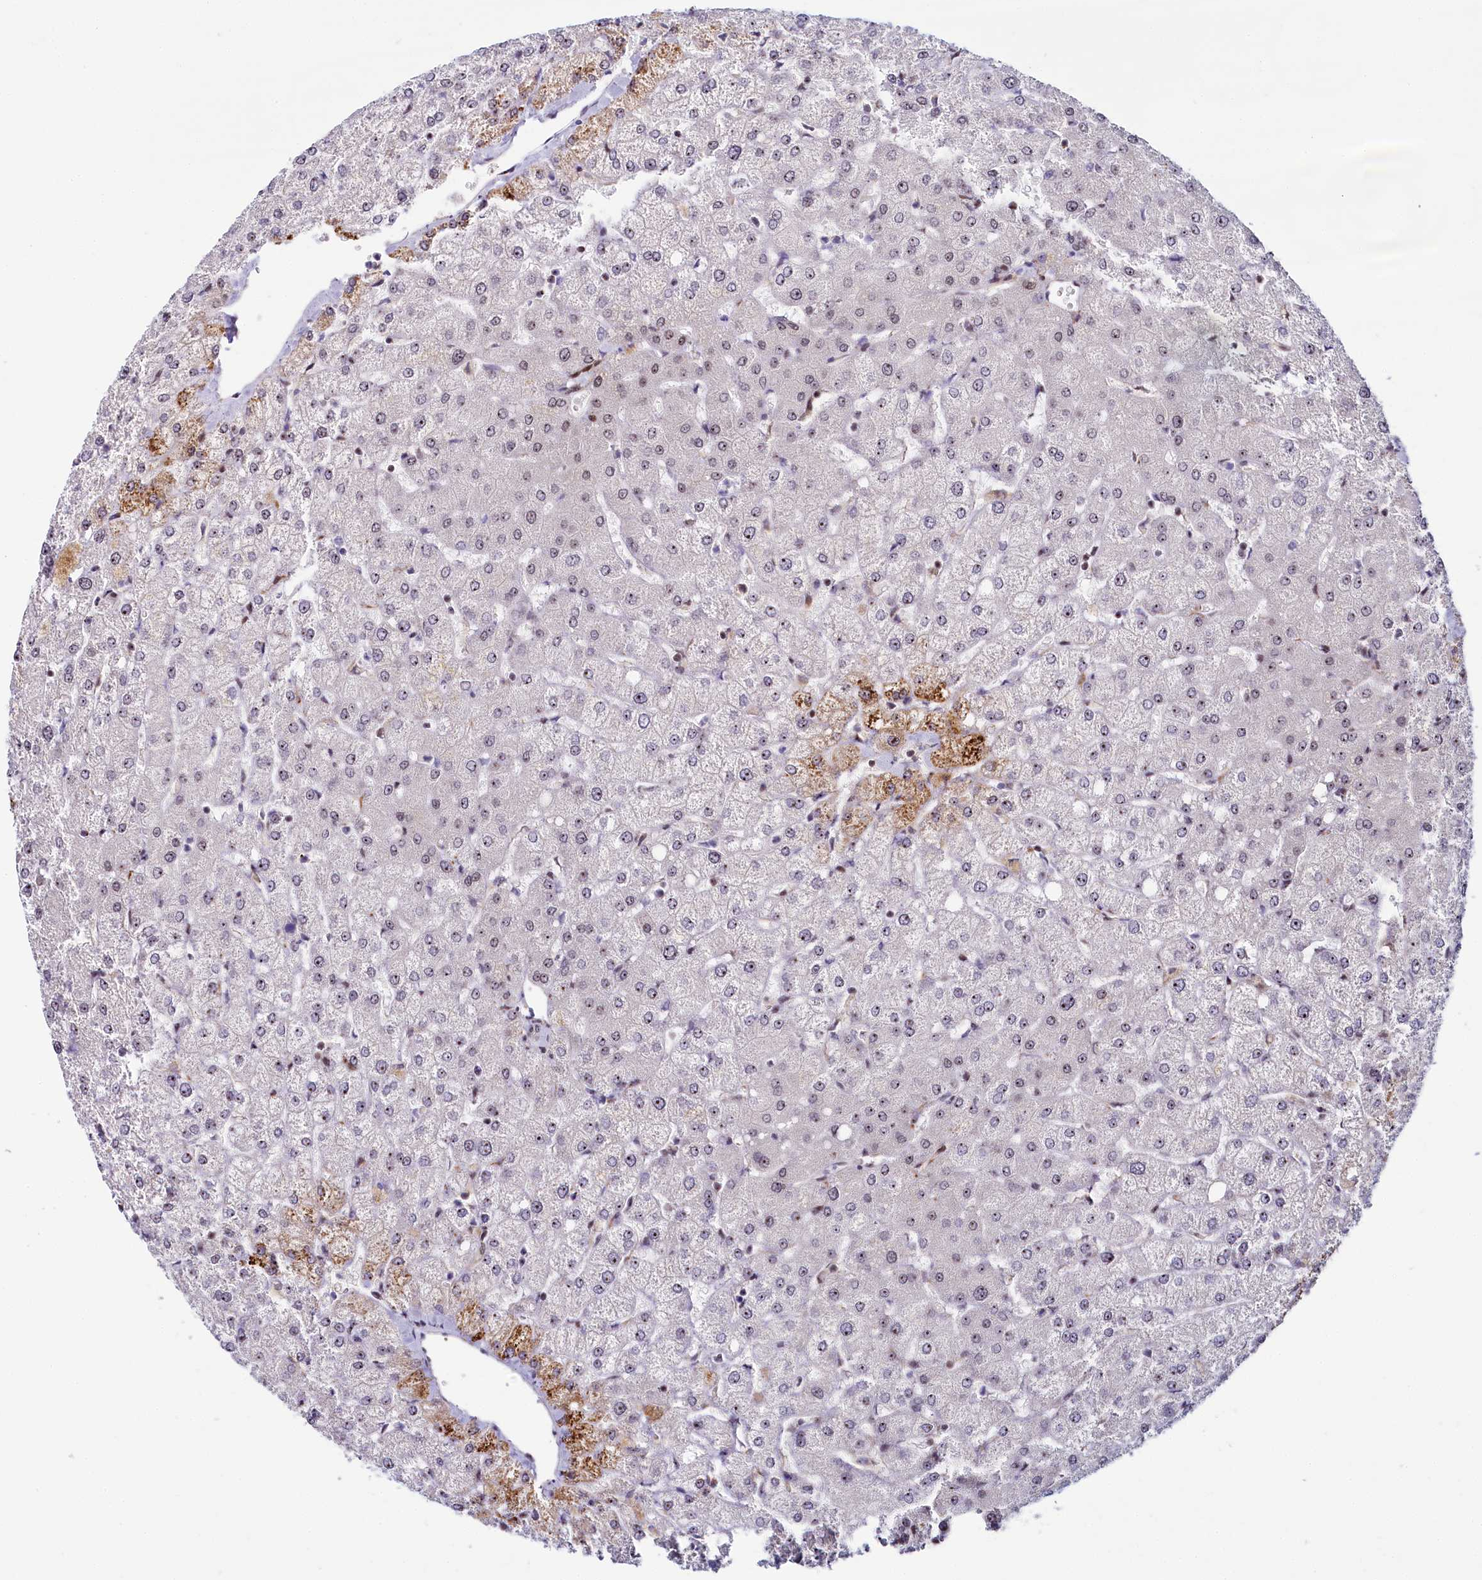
{"staining": {"intensity": "negative", "quantity": "none", "location": "none"}, "tissue": "liver", "cell_type": "Cholangiocytes", "image_type": "normal", "snomed": [{"axis": "morphology", "description": "Normal tissue, NOS"}, {"axis": "topography", "description": "Liver"}], "caption": "A high-resolution histopathology image shows IHC staining of normal liver, which demonstrates no significant staining in cholangiocytes.", "gene": "TCOF1", "patient": {"sex": "female", "age": 54}}